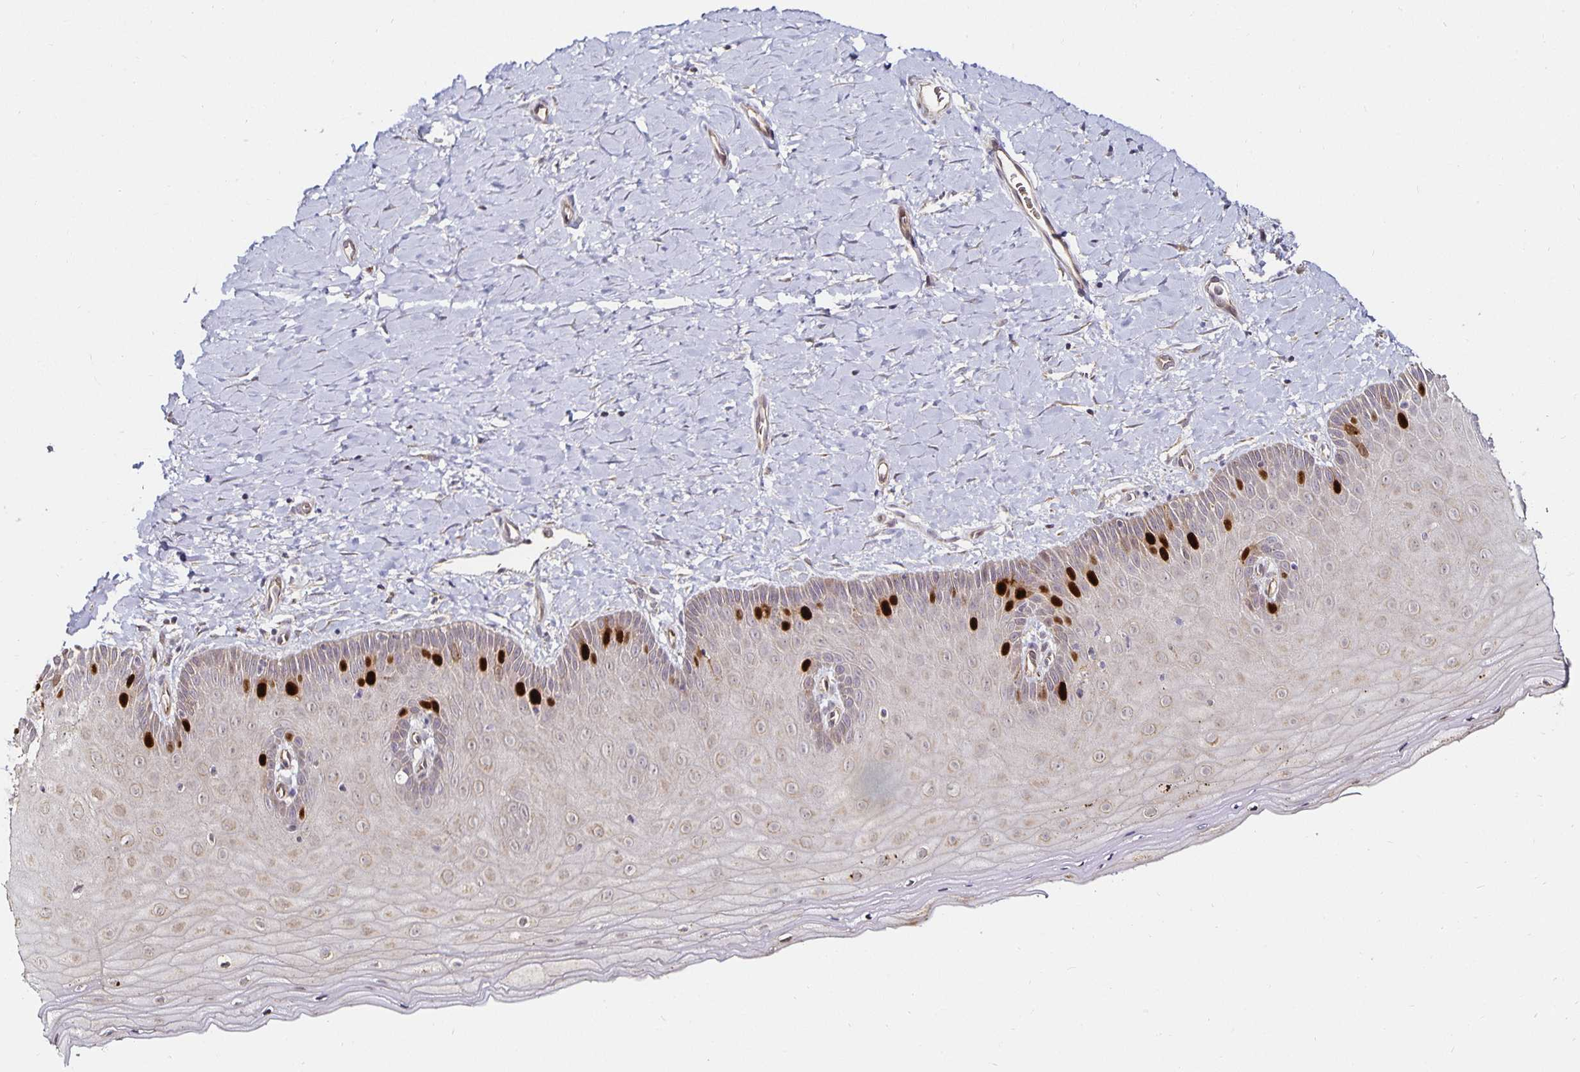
{"staining": {"intensity": "weak", "quantity": ">75%", "location": "cytoplasmic/membranous"}, "tissue": "cervix", "cell_type": "Glandular cells", "image_type": "normal", "snomed": [{"axis": "morphology", "description": "Normal tissue, NOS"}, {"axis": "topography", "description": "Cervix"}], "caption": "Immunohistochemical staining of benign cervix reveals low levels of weak cytoplasmic/membranous positivity in about >75% of glandular cells. Nuclei are stained in blue.", "gene": "ANLN", "patient": {"sex": "female", "age": 37}}